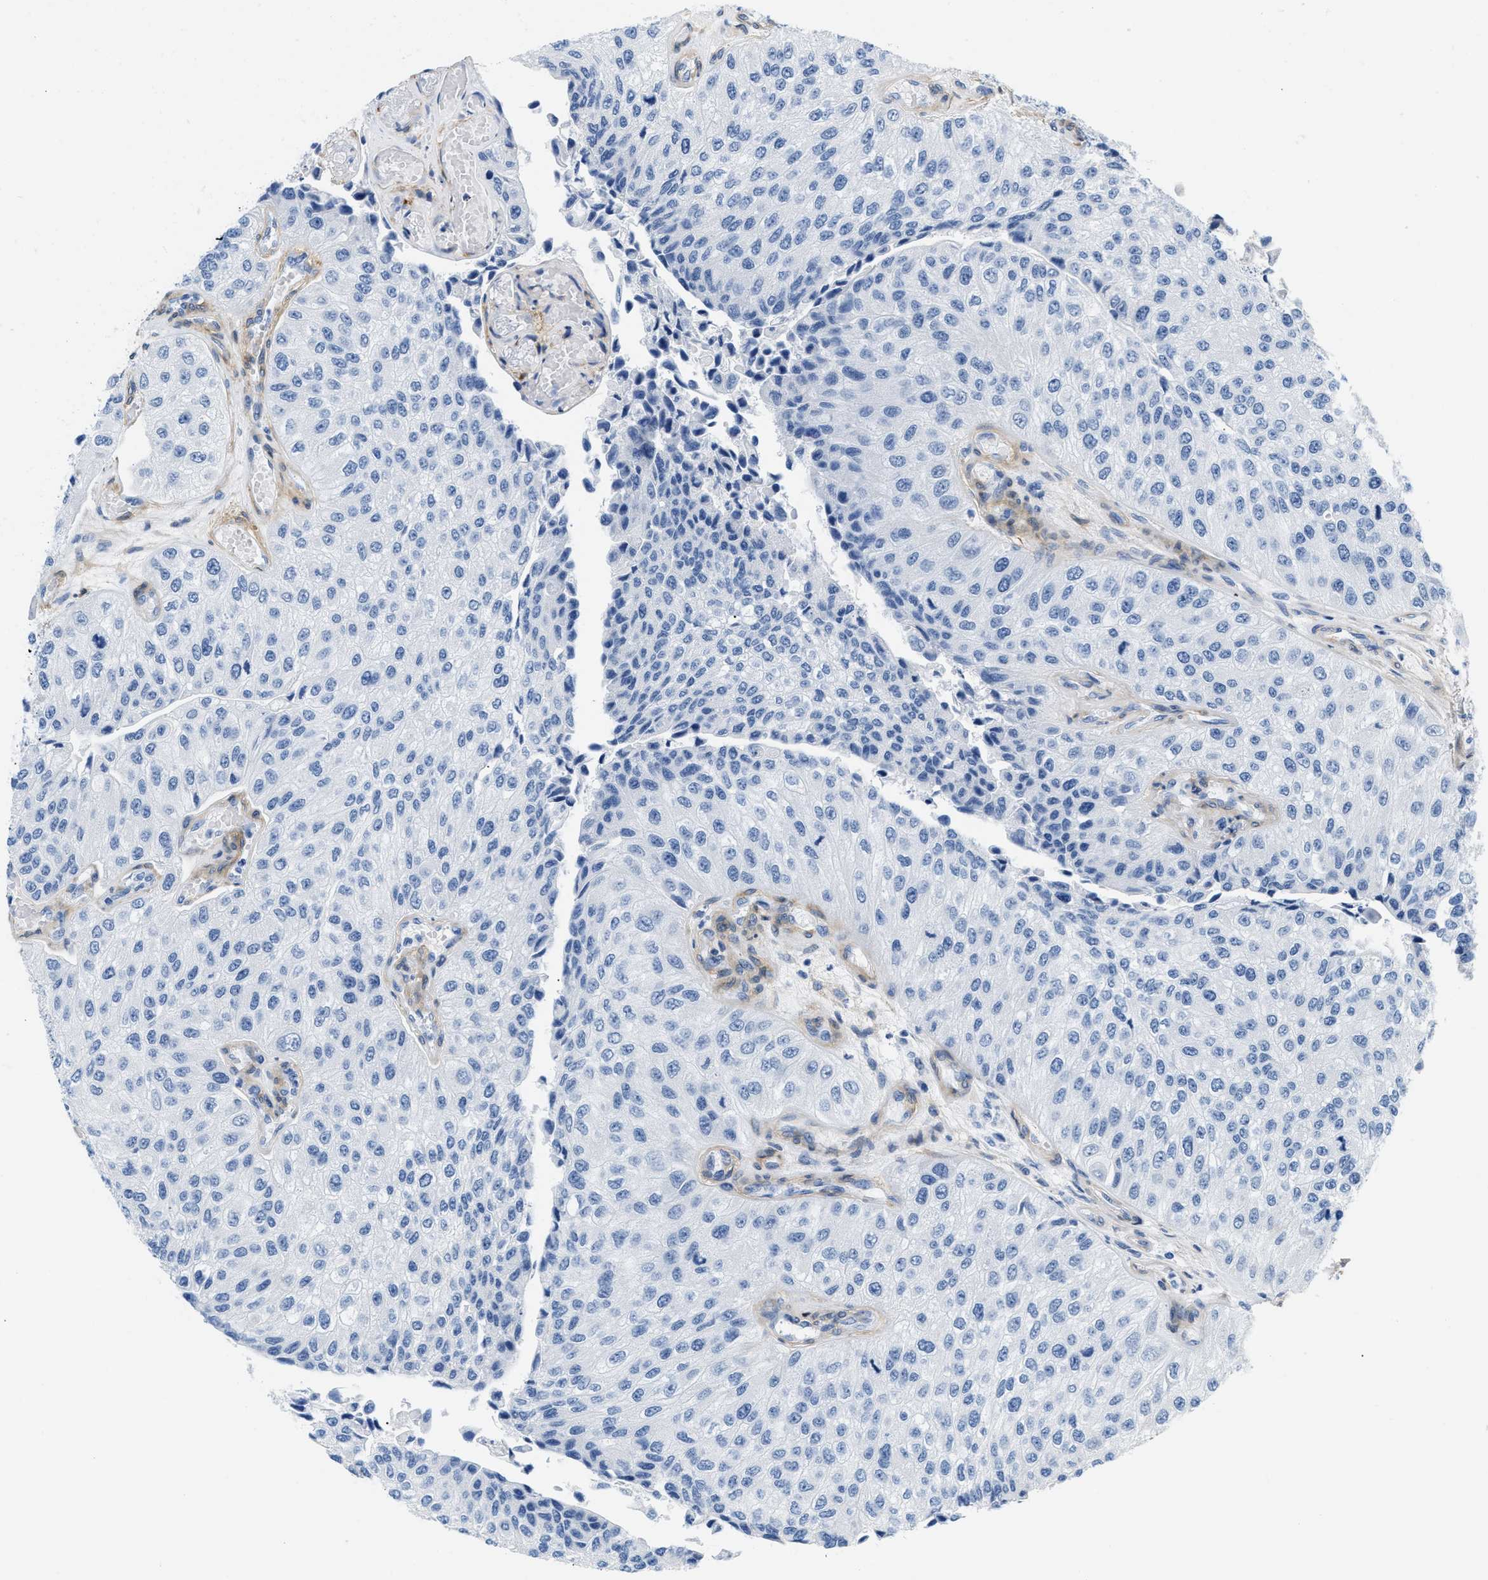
{"staining": {"intensity": "negative", "quantity": "none", "location": "none"}, "tissue": "urothelial cancer", "cell_type": "Tumor cells", "image_type": "cancer", "snomed": [{"axis": "morphology", "description": "Urothelial carcinoma, High grade"}, {"axis": "topography", "description": "Kidney"}, {"axis": "topography", "description": "Urinary bladder"}], "caption": "This histopathology image is of urothelial cancer stained with IHC to label a protein in brown with the nuclei are counter-stained blue. There is no positivity in tumor cells.", "gene": "PDGFRB", "patient": {"sex": "male", "age": 77}}